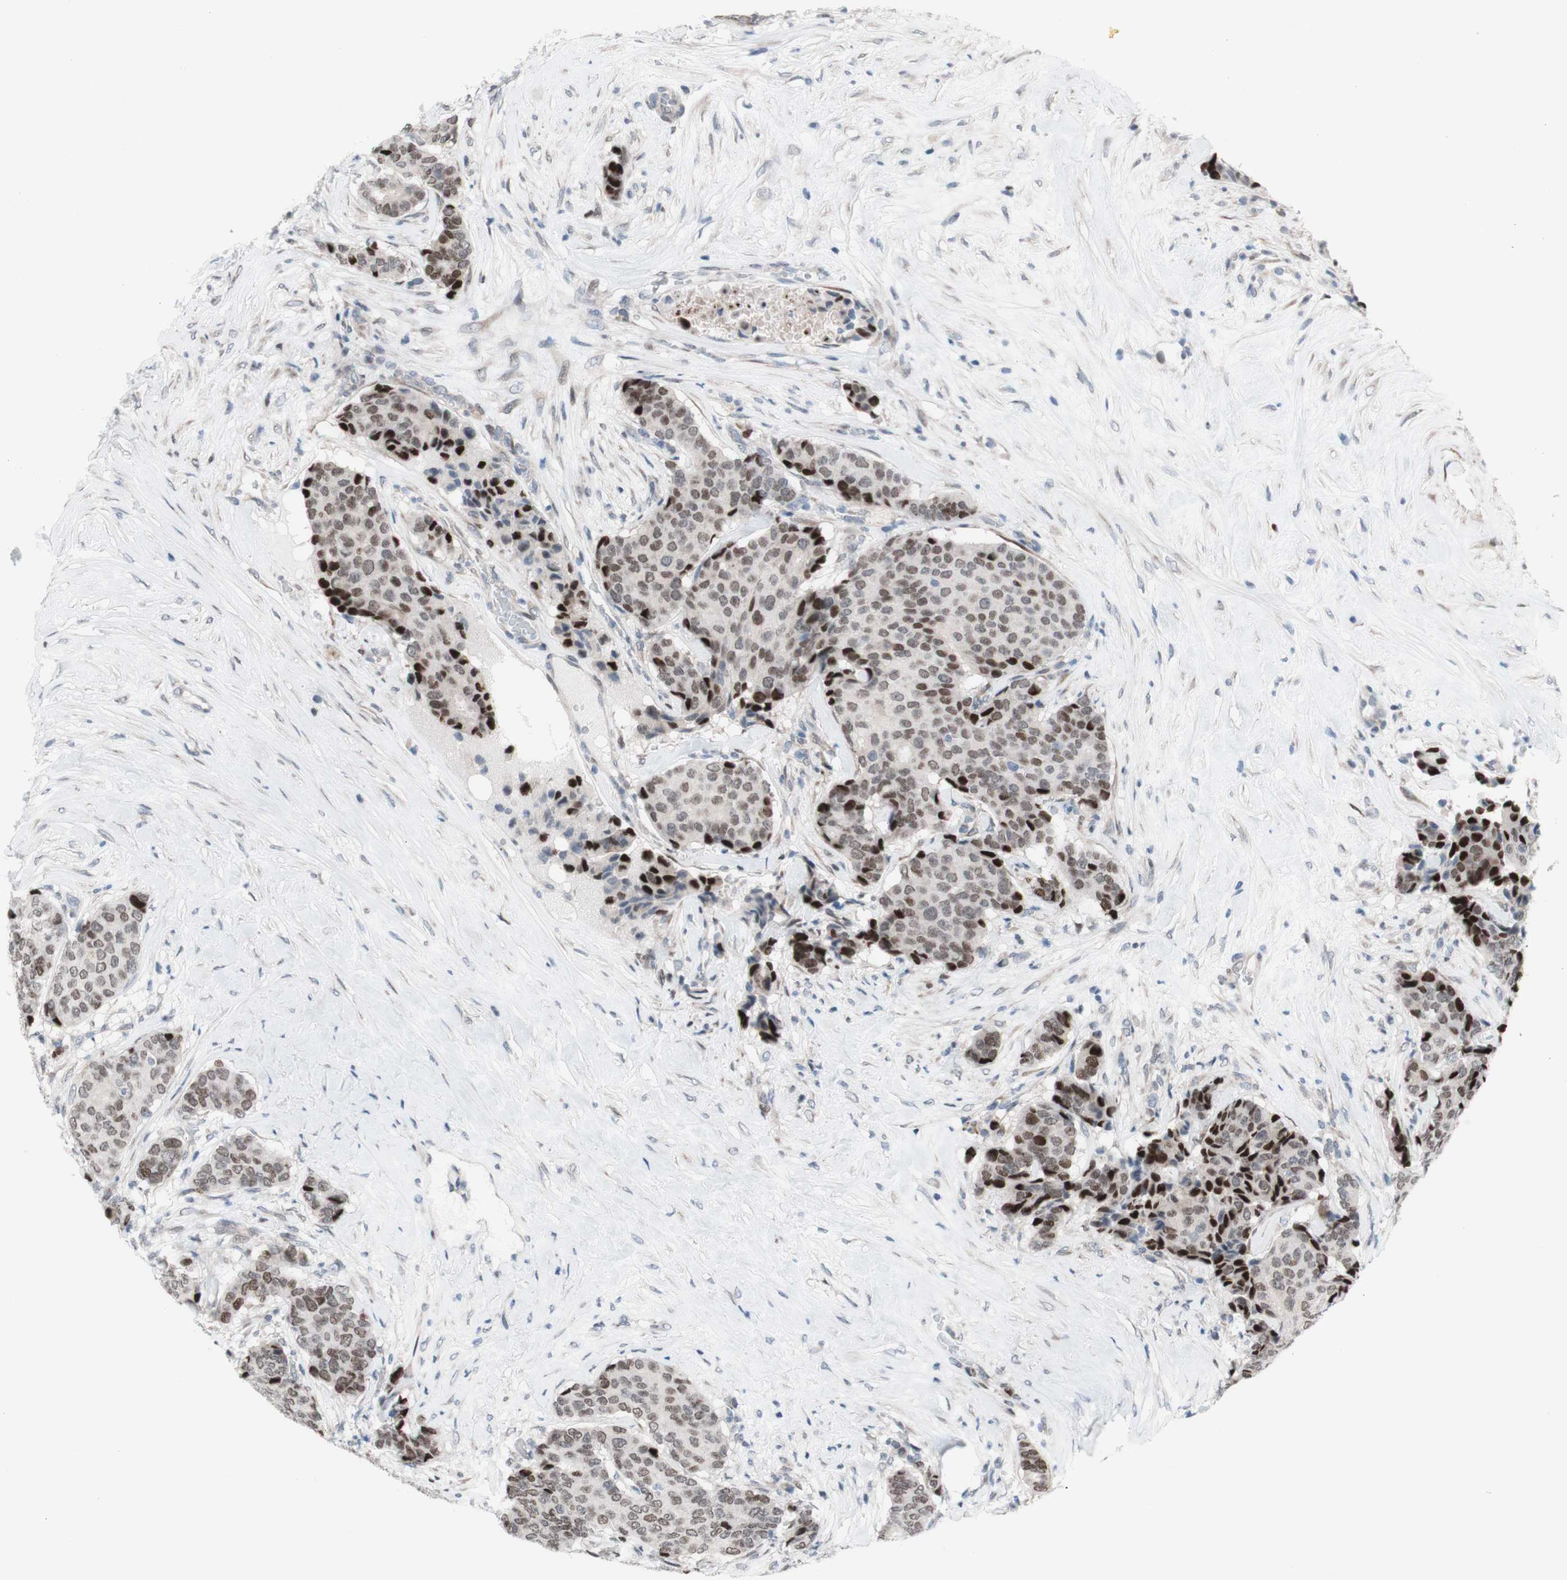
{"staining": {"intensity": "strong", "quantity": "<25%", "location": "nuclear"}, "tissue": "breast cancer", "cell_type": "Tumor cells", "image_type": "cancer", "snomed": [{"axis": "morphology", "description": "Duct carcinoma"}, {"axis": "topography", "description": "Breast"}], "caption": "The photomicrograph displays immunohistochemical staining of intraductal carcinoma (breast). There is strong nuclear expression is present in about <25% of tumor cells. (DAB IHC with brightfield microscopy, high magnification).", "gene": "PHTF2", "patient": {"sex": "female", "age": 75}}